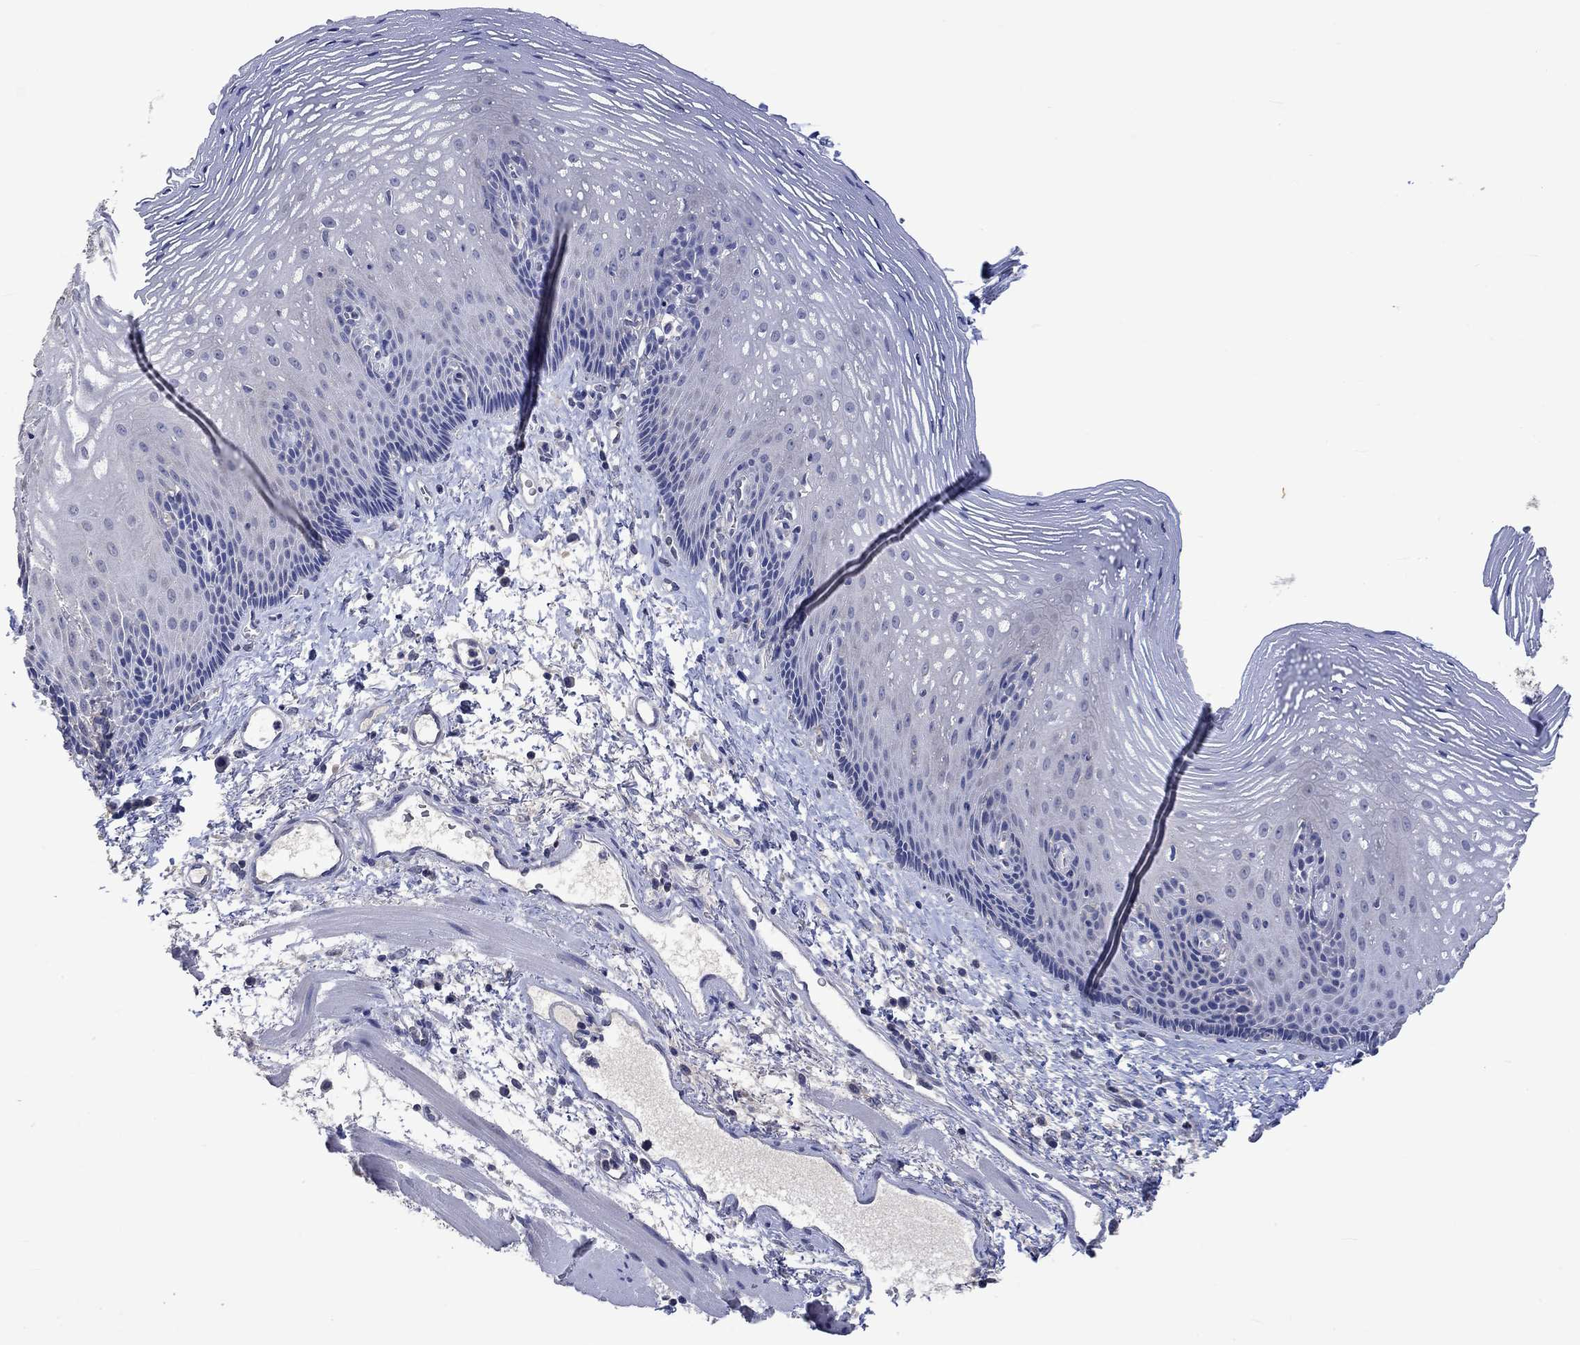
{"staining": {"intensity": "negative", "quantity": "none", "location": "none"}, "tissue": "esophagus", "cell_type": "Squamous epithelial cells", "image_type": "normal", "snomed": [{"axis": "morphology", "description": "Normal tissue, NOS"}, {"axis": "topography", "description": "Esophagus"}], "caption": "Immunohistochemistry (IHC) histopathology image of unremarkable esophagus: esophagus stained with DAB (3,3'-diaminobenzidine) exhibits no significant protein expression in squamous epithelial cells.", "gene": "PTPN20", "patient": {"sex": "male", "age": 76}}